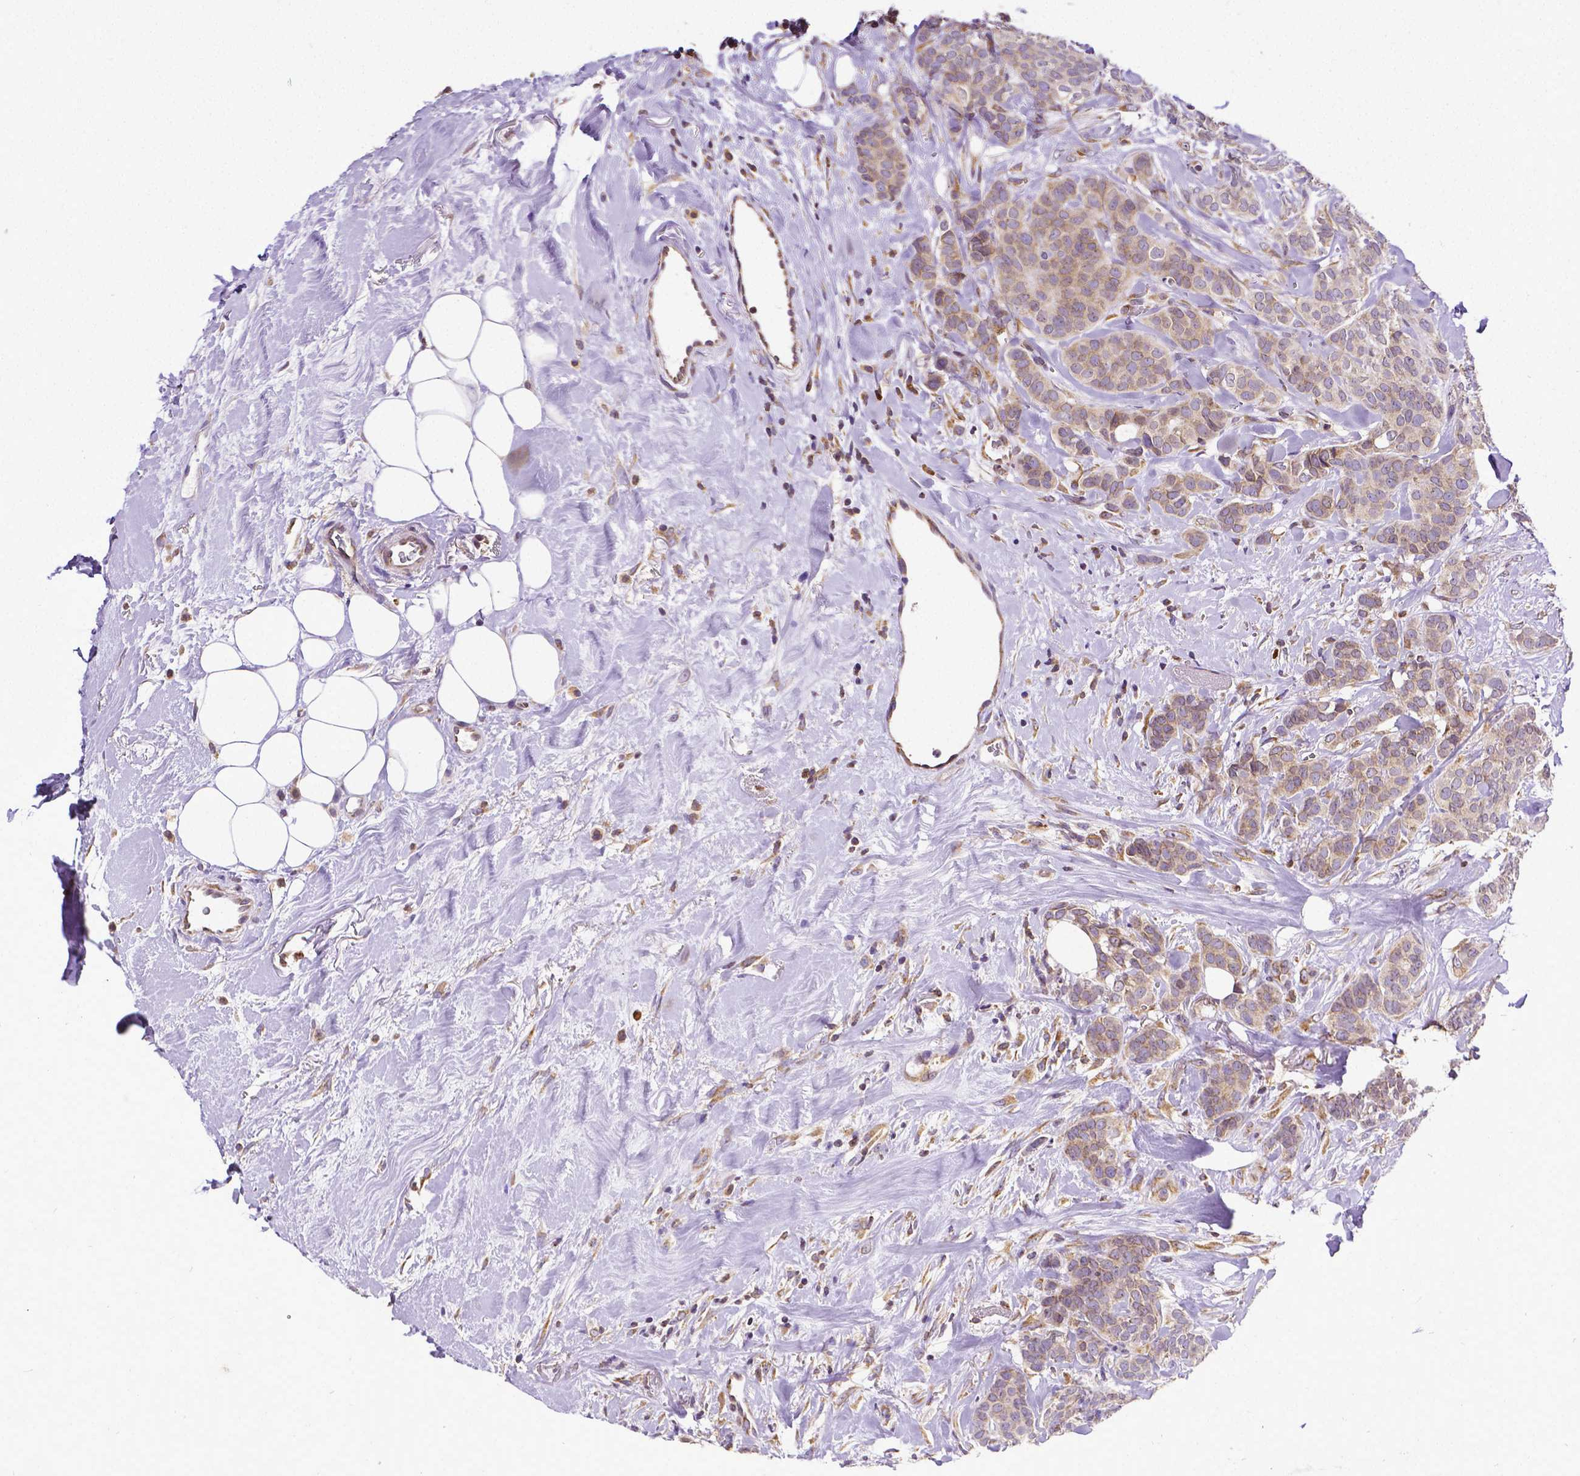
{"staining": {"intensity": "moderate", "quantity": "<25%", "location": "cytoplasmic/membranous"}, "tissue": "breast cancer", "cell_type": "Tumor cells", "image_type": "cancer", "snomed": [{"axis": "morphology", "description": "Duct carcinoma"}, {"axis": "topography", "description": "Breast"}], "caption": "DAB (3,3'-diaminobenzidine) immunohistochemical staining of invasive ductal carcinoma (breast) displays moderate cytoplasmic/membranous protein positivity in about <25% of tumor cells.", "gene": "MTDH", "patient": {"sex": "female", "age": 84}}